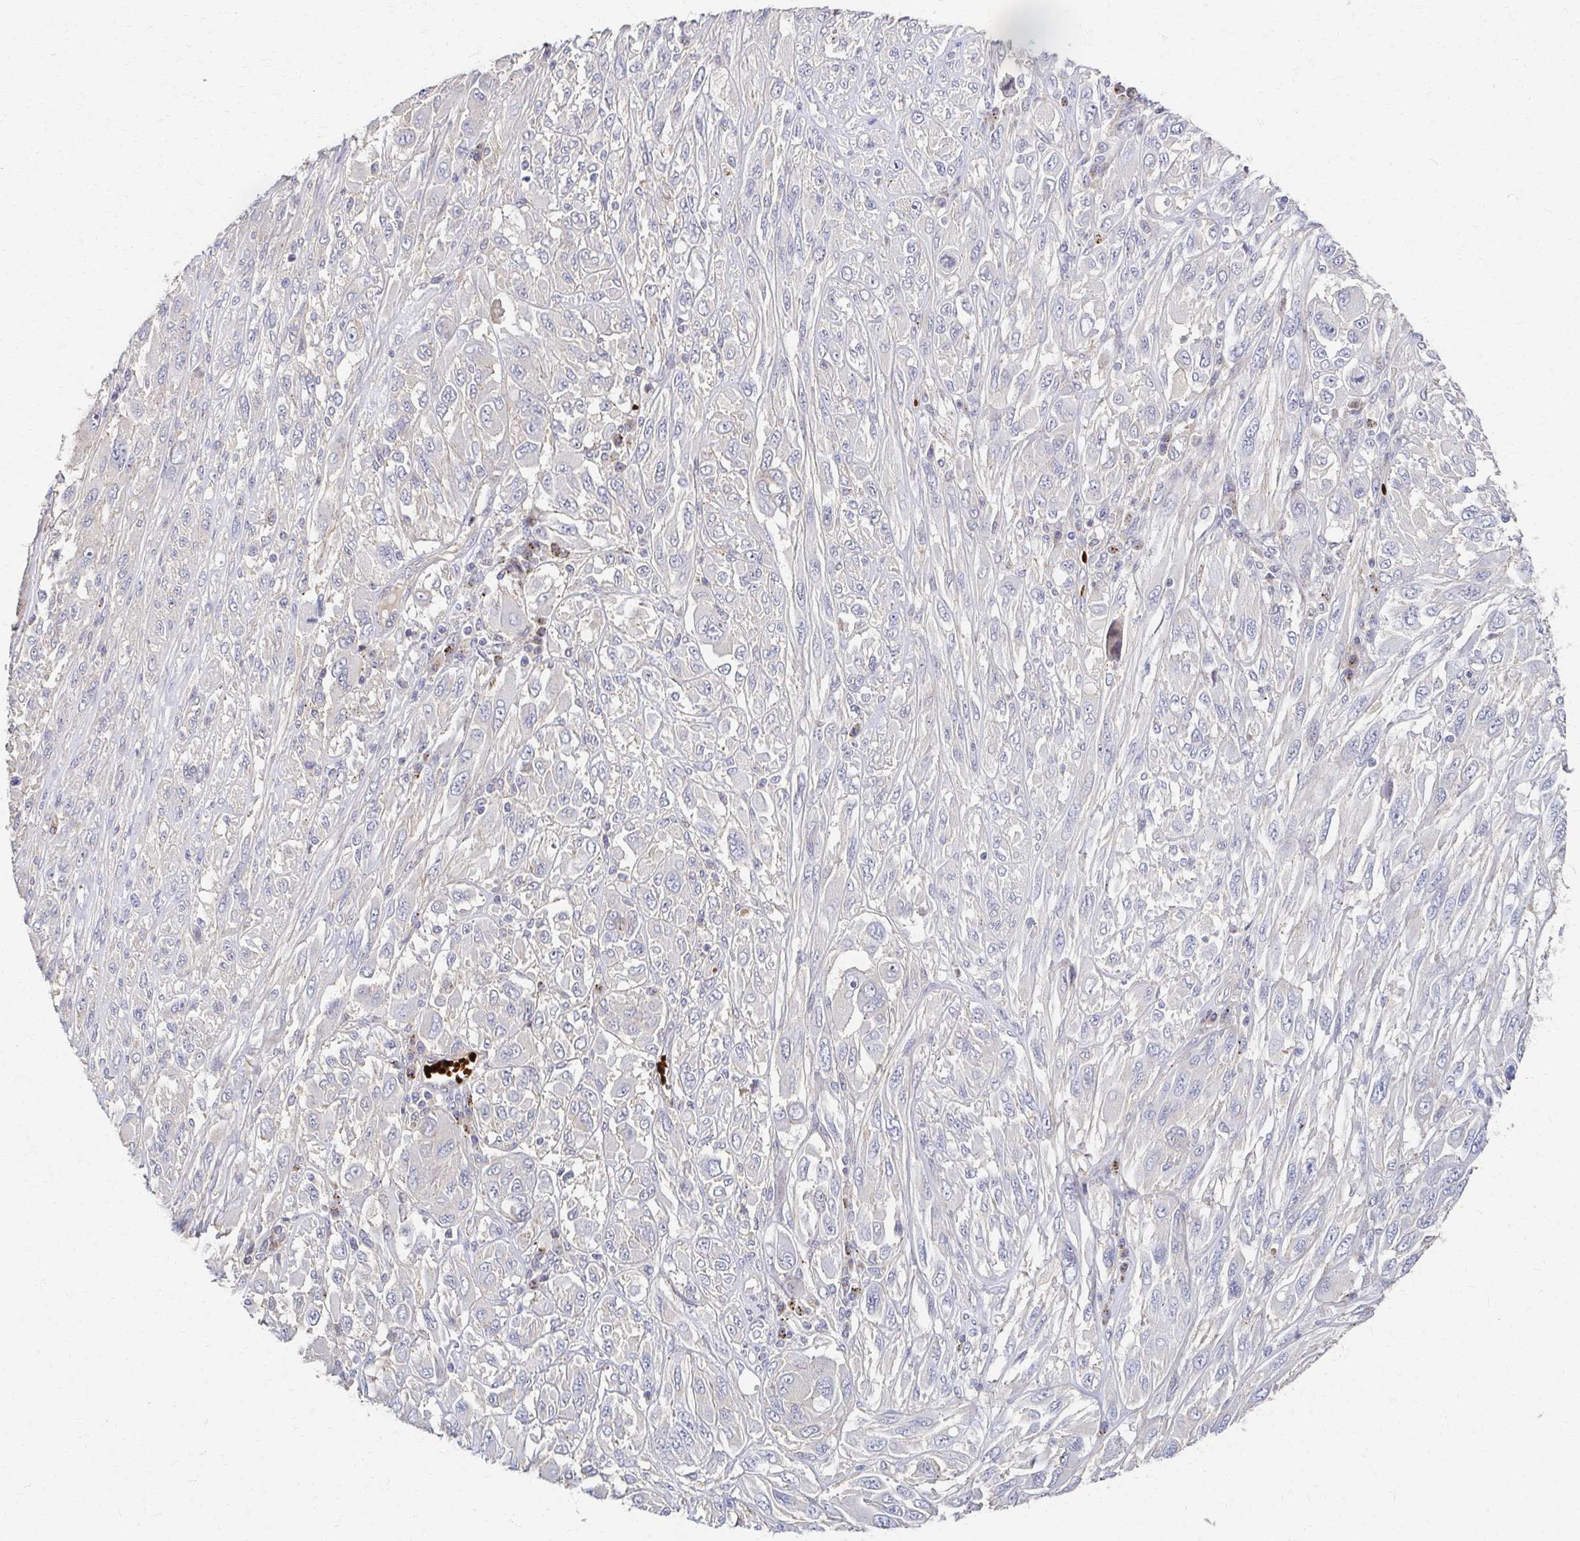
{"staining": {"intensity": "negative", "quantity": "none", "location": "none"}, "tissue": "melanoma", "cell_type": "Tumor cells", "image_type": "cancer", "snomed": [{"axis": "morphology", "description": "Malignant melanoma, NOS"}, {"axis": "topography", "description": "Skin"}], "caption": "Immunohistochemical staining of human melanoma demonstrates no significant staining in tumor cells.", "gene": "SKA2", "patient": {"sex": "female", "age": 91}}